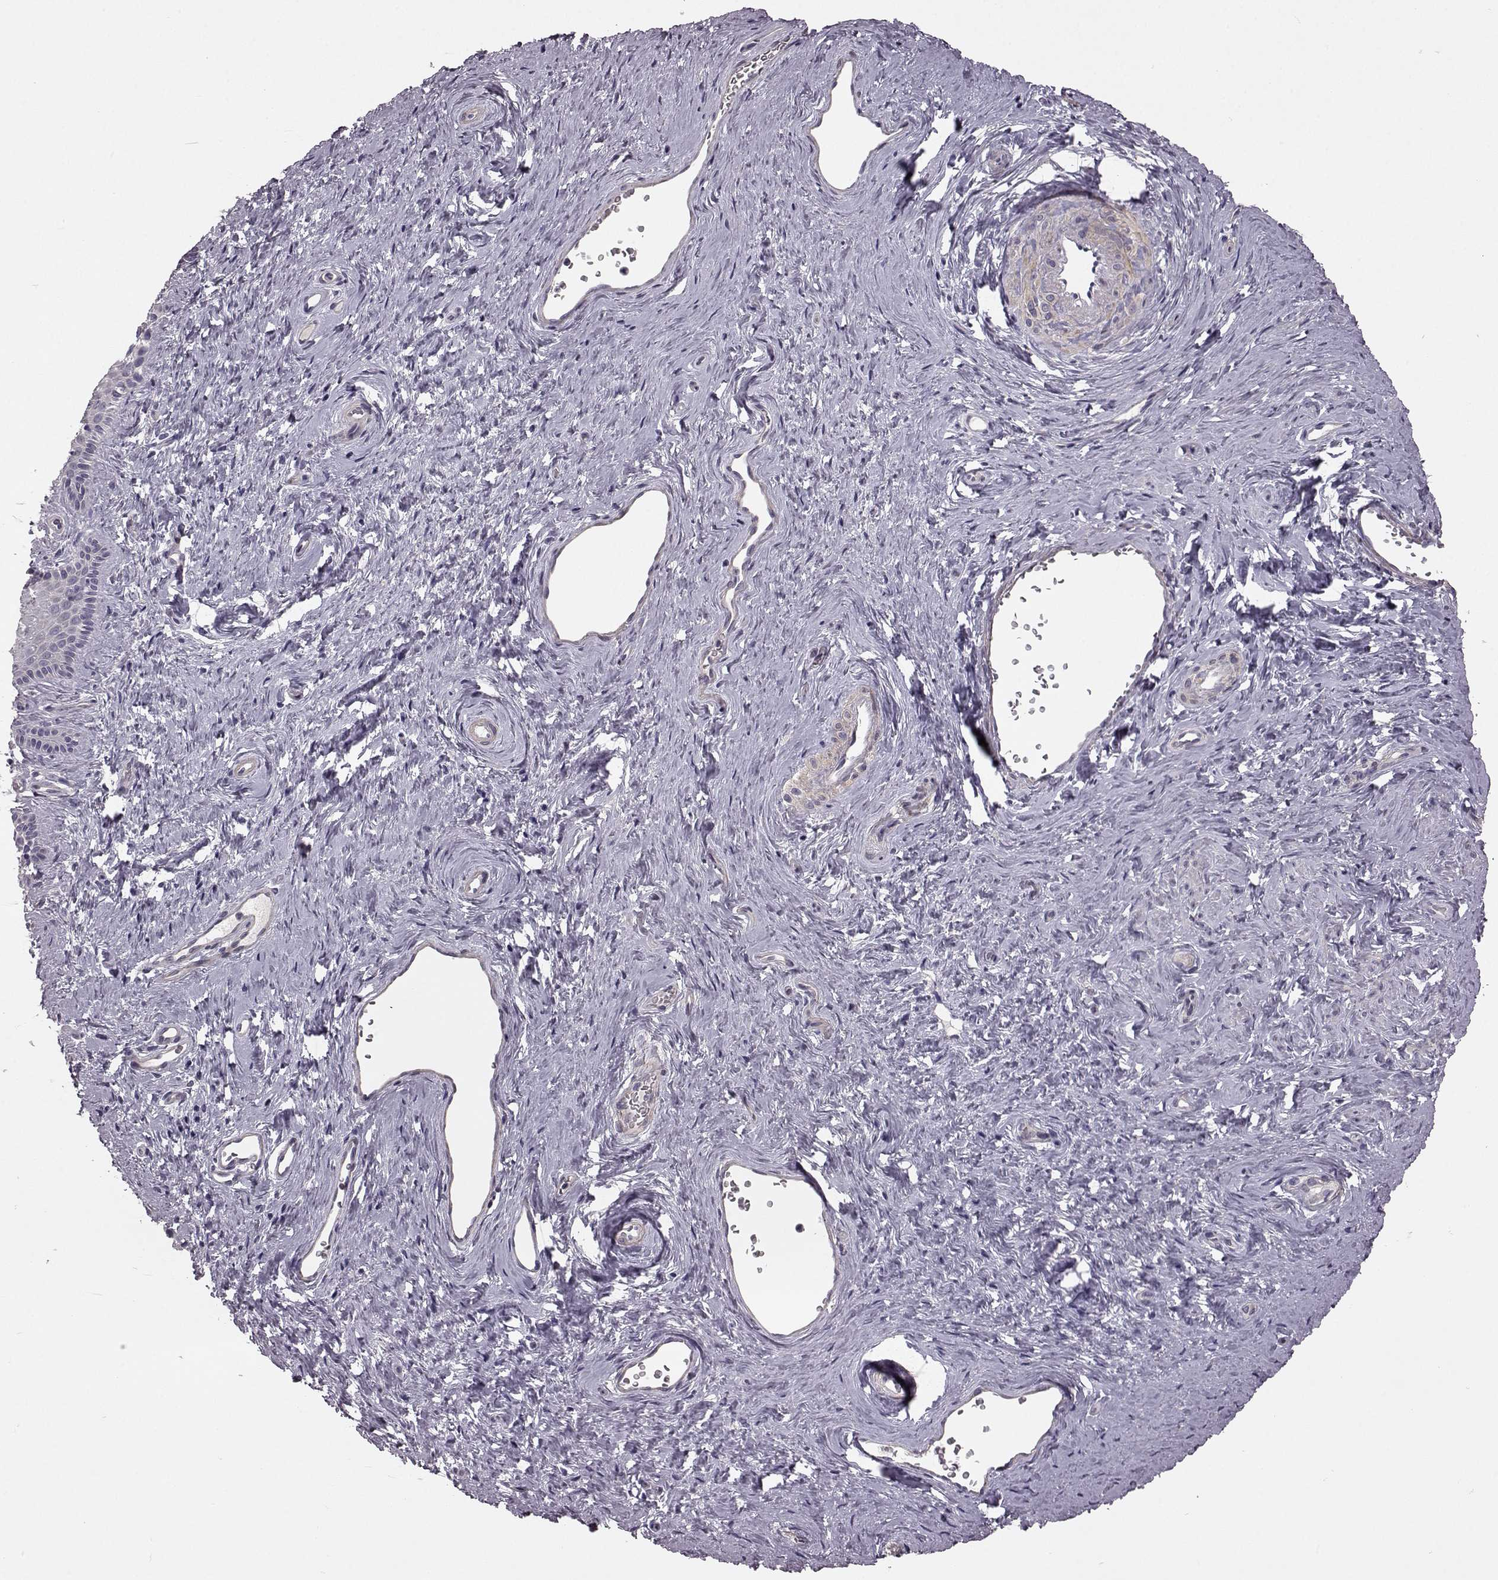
{"staining": {"intensity": "negative", "quantity": "none", "location": "none"}, "tissue": "vagina", "cell_type": "Squamous epithelial cells", "image_type": "normal", "snomed": [{"axis": "morphology", "description": "Normal tissue, NOS"}, {"axis": "topography", "description": "Vagina"}], "caption": "The histopathology image exhibits no staining of squamous epithelial cells in unremarkable vagina. (DAB (3,3'-diaminobenzidine) IHC, high magnification).", "gene": "GRK1", "patient": {"sex": "female", "age": 45}}